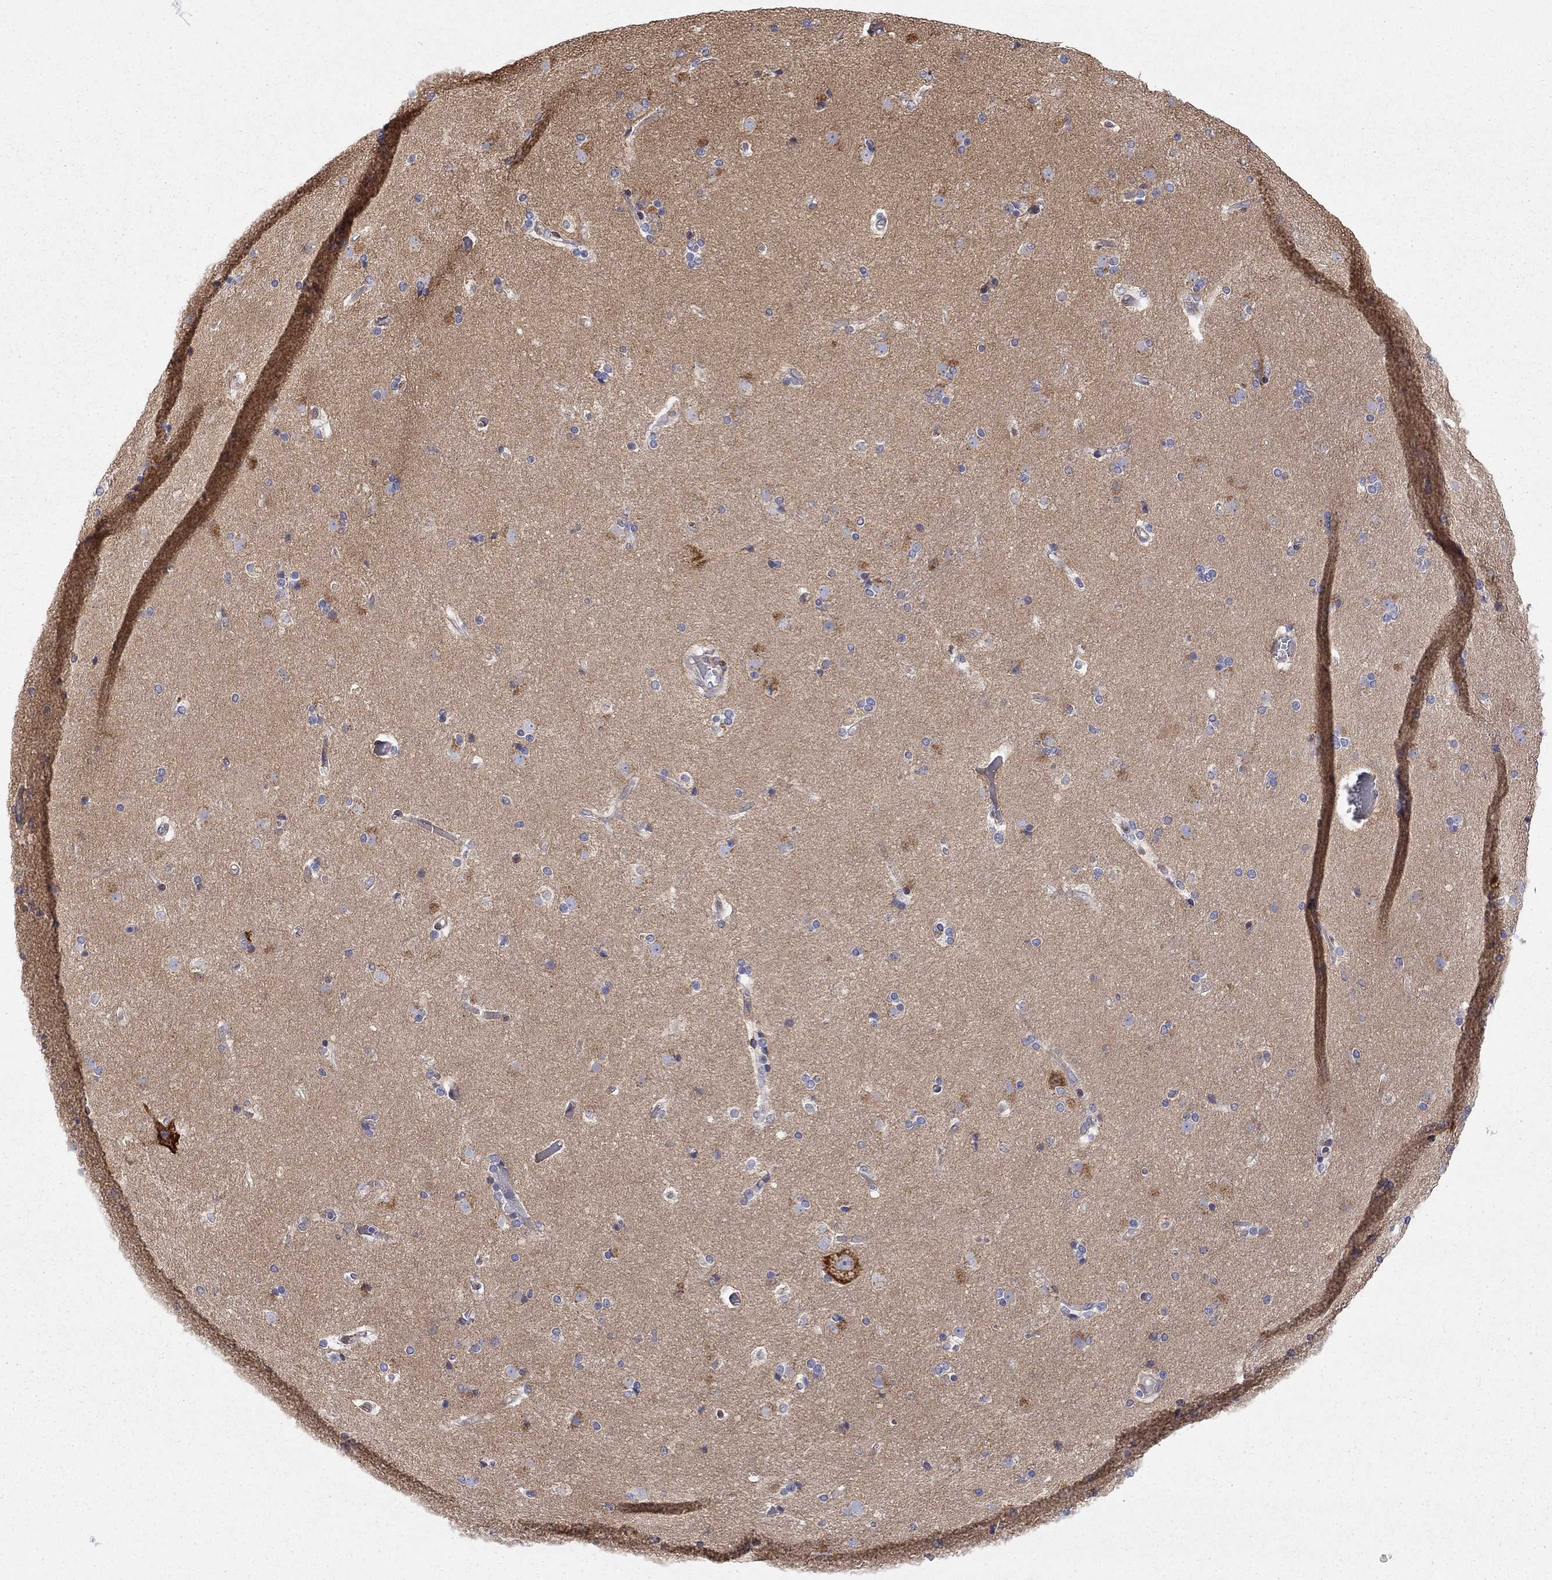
{"staining": {"intensity": "strong", "quantity": "<25%", "location": "cytoplasmic/membranous"}, "tissue": "caudate", "cell_type": "Glial cells", "image_type": "normal", "snomed": [{"axis": "morphology", "description": "Normal tissue, NOS"}, {"axis": "topography", "description": "Lateral ventricle wall"}], "caption": "This histopathology image reveals immunohistochemistry (IHC) staining of normal caudate, with medium strong cytoplasmic/membranous staining in about <25% of glial cells.", "gene": "CASTOR1", "patient": {"sex": "female", "age": 71}}